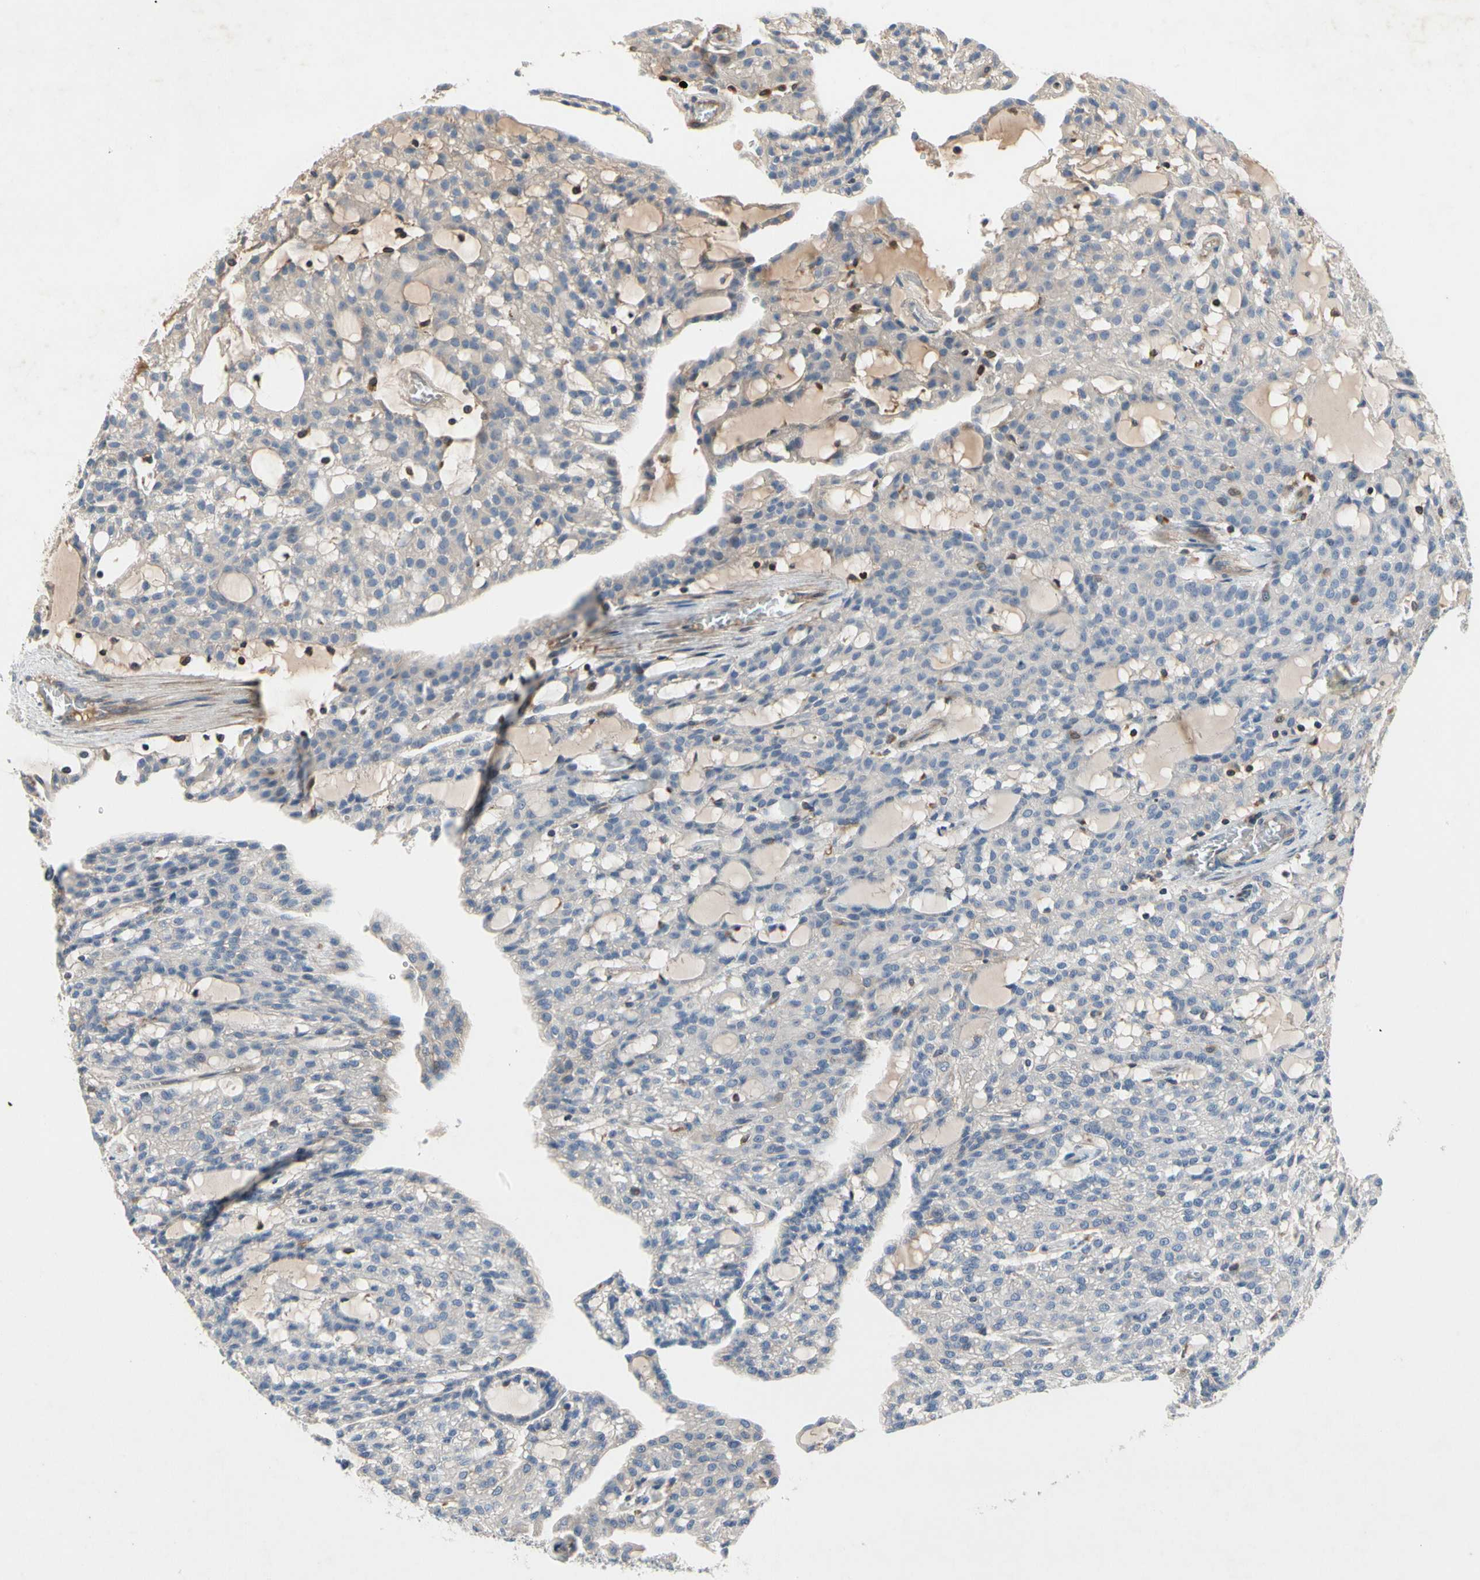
{"staining": {"intensity": "negative", "quantity": "none", "location": "none"}, "tissue": "renal cancer", "cell_type": "Tumor cells", "image_type": "cancer", "snomed": [{"axis": "morphology", "description": "Adenocarcinoma, NOS"}, {"axis": "topography", "description": "Kidney"}], "caption": "IHC histopathology image of human renal adenocarcinoma stained for a protein (brown), which reveals no positivity in tumor cells.", "gene": "CRTAC1", "patient": {"sex": "male", "age": 63}}